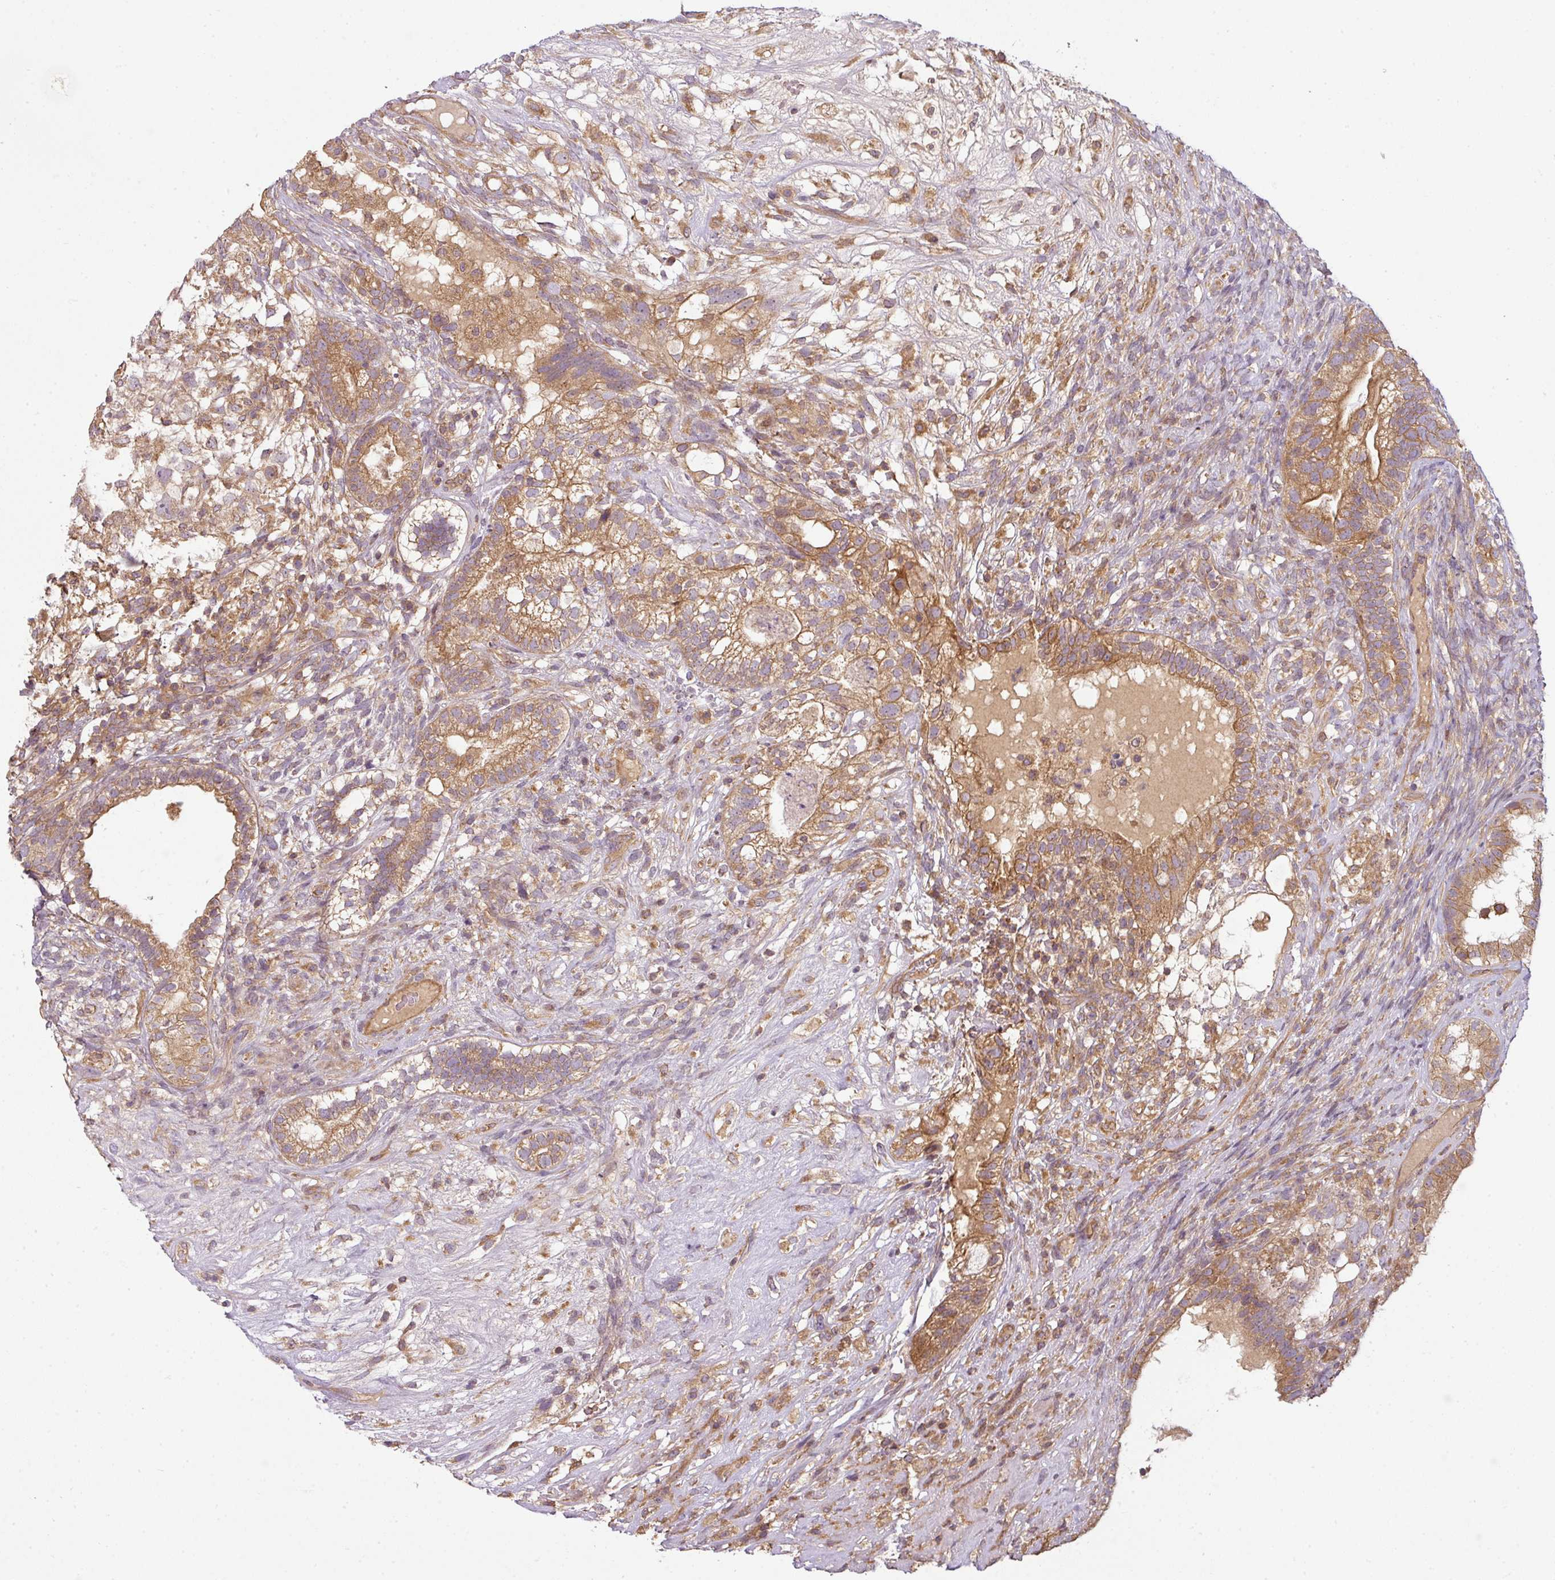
{"staining": {"intensity": "moderate", "quantity": "25%-75%", "location": "cytoplasmic/membranous"}, "tissue": "testis cancer", "cell_type": "Tumor cells", "image_type": "cancer", "snomed": [{"axis": "morphology", "description": "Seminoma, NOS"}, {"axis": "morphology", "description": "Carcinoma, Embryonal, NOS"}, {"axis": "topography", "description": "Testis"}], "caption": "Brown immunohistochemical staining in testis cancer reveals moderate cytoplasmic/membranous positivity in approximately 25%-75% of tumor cells.", "gene": "RNF31", "patient": {"sex": "male", "age": 41}}